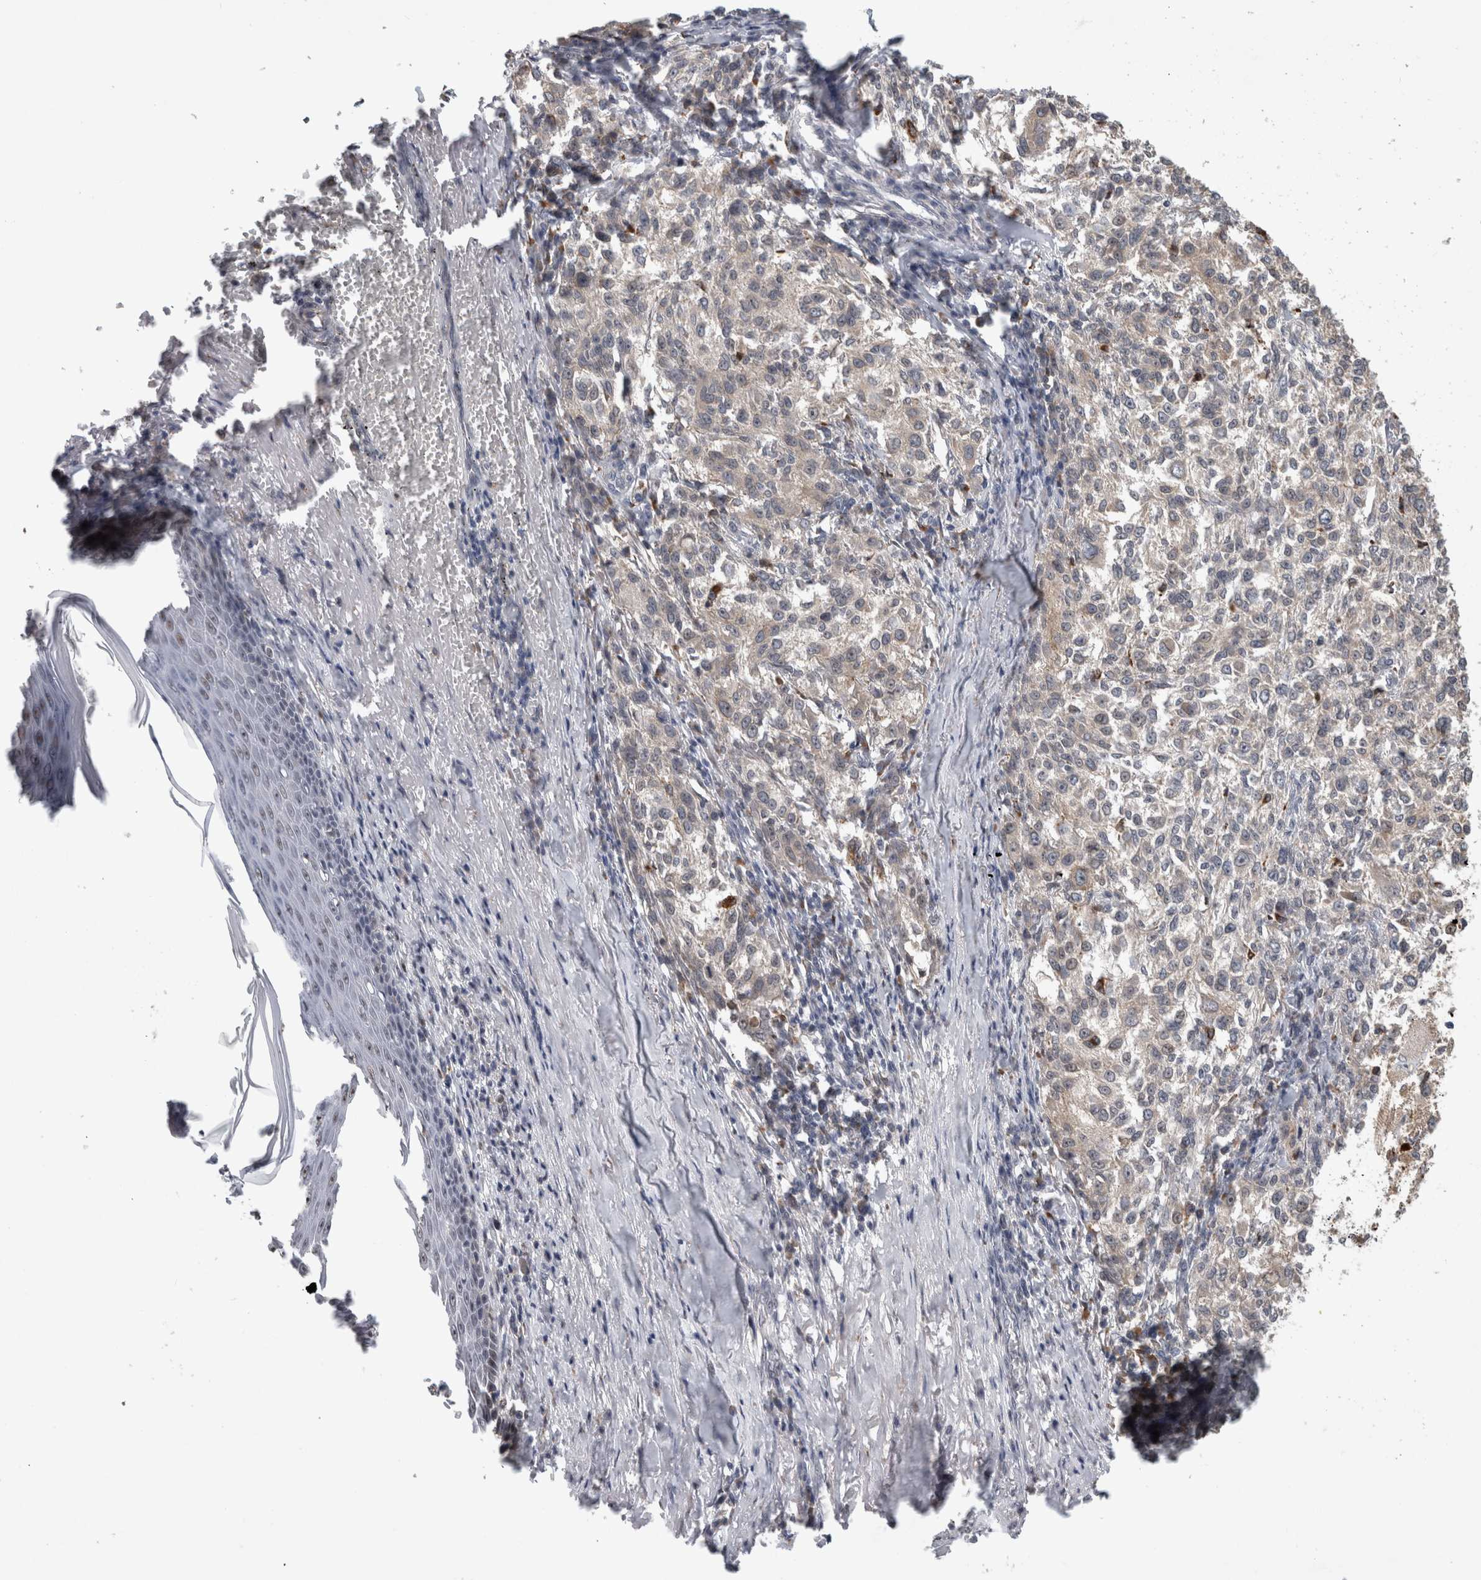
{"staining": {"intensity": "weak", "quantity": "25%-75%", "location": "cytoplasmic/membranous"}, "tissue": "melanoma", "cell_type": "Tumor cells", "image_type": "cancer", "snomed": [{"axis": "morphology", "description": "Necrosis, NOS"}, {"axis": "morphology", "description": "Malignant melanoma, NOS"}, {"axis": "topography", "description": "Skin"}], "caption": "Immunohistochemistry micrograph of malignant melanoma stained for a protein (brown), which demonstrates low levels of weak cytoplasmic/membranous staining in about 25%-75% of tumor cells.", "gene": "NAB2", "patient": {"sex": "female", "age": 87}}